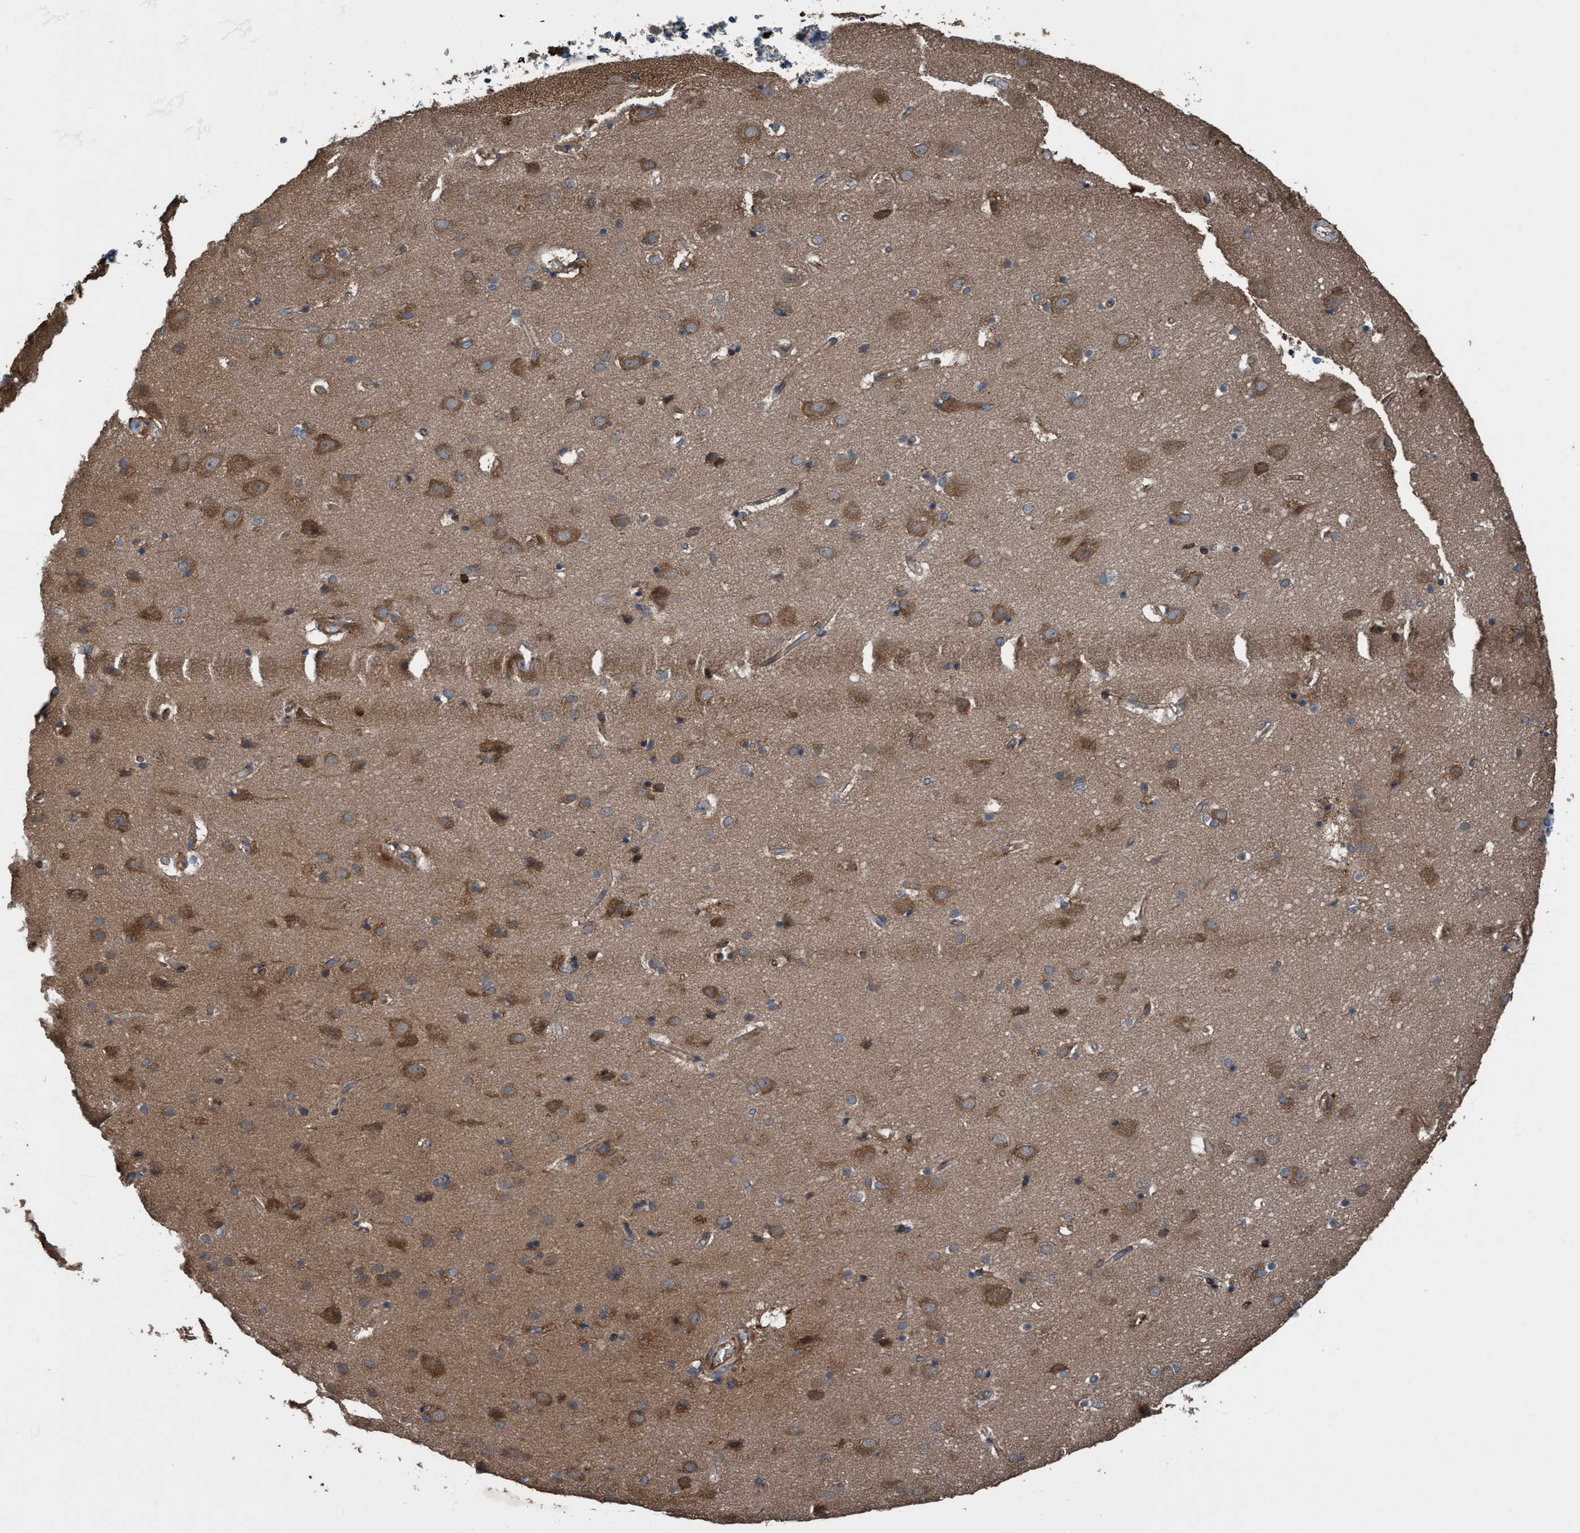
{"staining": {"intensity": "weak", "quantity": ">75%", "location": "cytoplasmic/membranous"}, "tissue": "cerebral cortex", "cell_type": "Endothelial cells", "image_type": "normal", "snomed": [{"axis": "morphology", "description": "Normal tissue, NOS"}, {"axis": "topography", "description": "Cerebral cortex"}], "caption": "Immunohistochemical staining of unremarkable cerebral cortex shows low levels of weak cytoplasmic/membranous positivity in approximately >75% of endothelial cells.", "gene": "NMT1", "patient": {"sex": "male", "age": 54}}